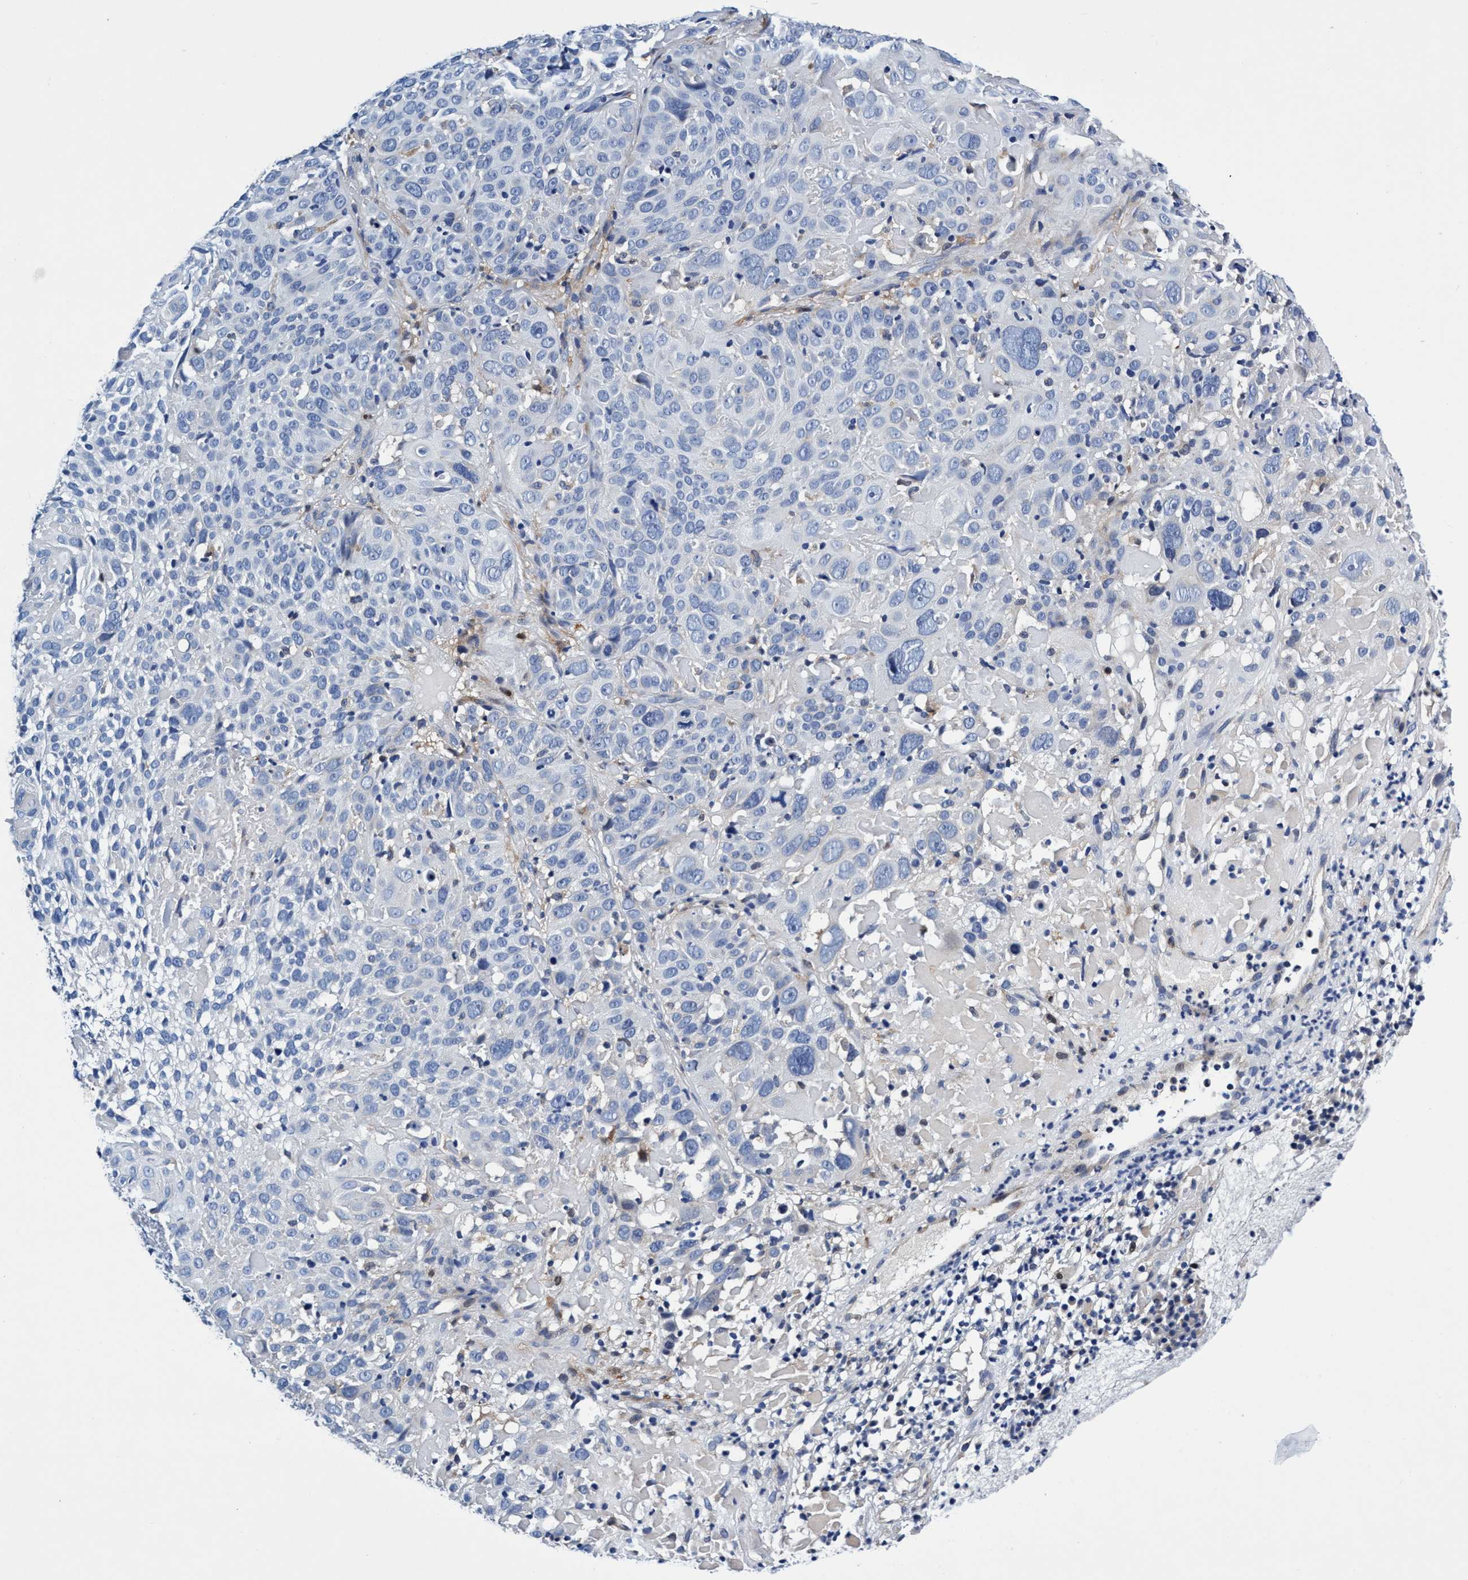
{"staining": {"intensity": "negative", "quantity": "none", "location": "none"}, "tissue": "cervical cancer", "cell_type": "Tumor cells", "image_type": "cancer", "snomed": [{"axis": "morphology", "description": "Squamous cell carcinoma, NOS"}, {"axis": "topography", "description": "Cervix"}], "caption": "High power microscopy micrograph of an immunohistochemistry photomicrograph of cervical squamous cell carcinoma, revealing no significant staining in tumor cells.", "gene": "UBALD2", "patient": {"sex": "female", "age": 74}}